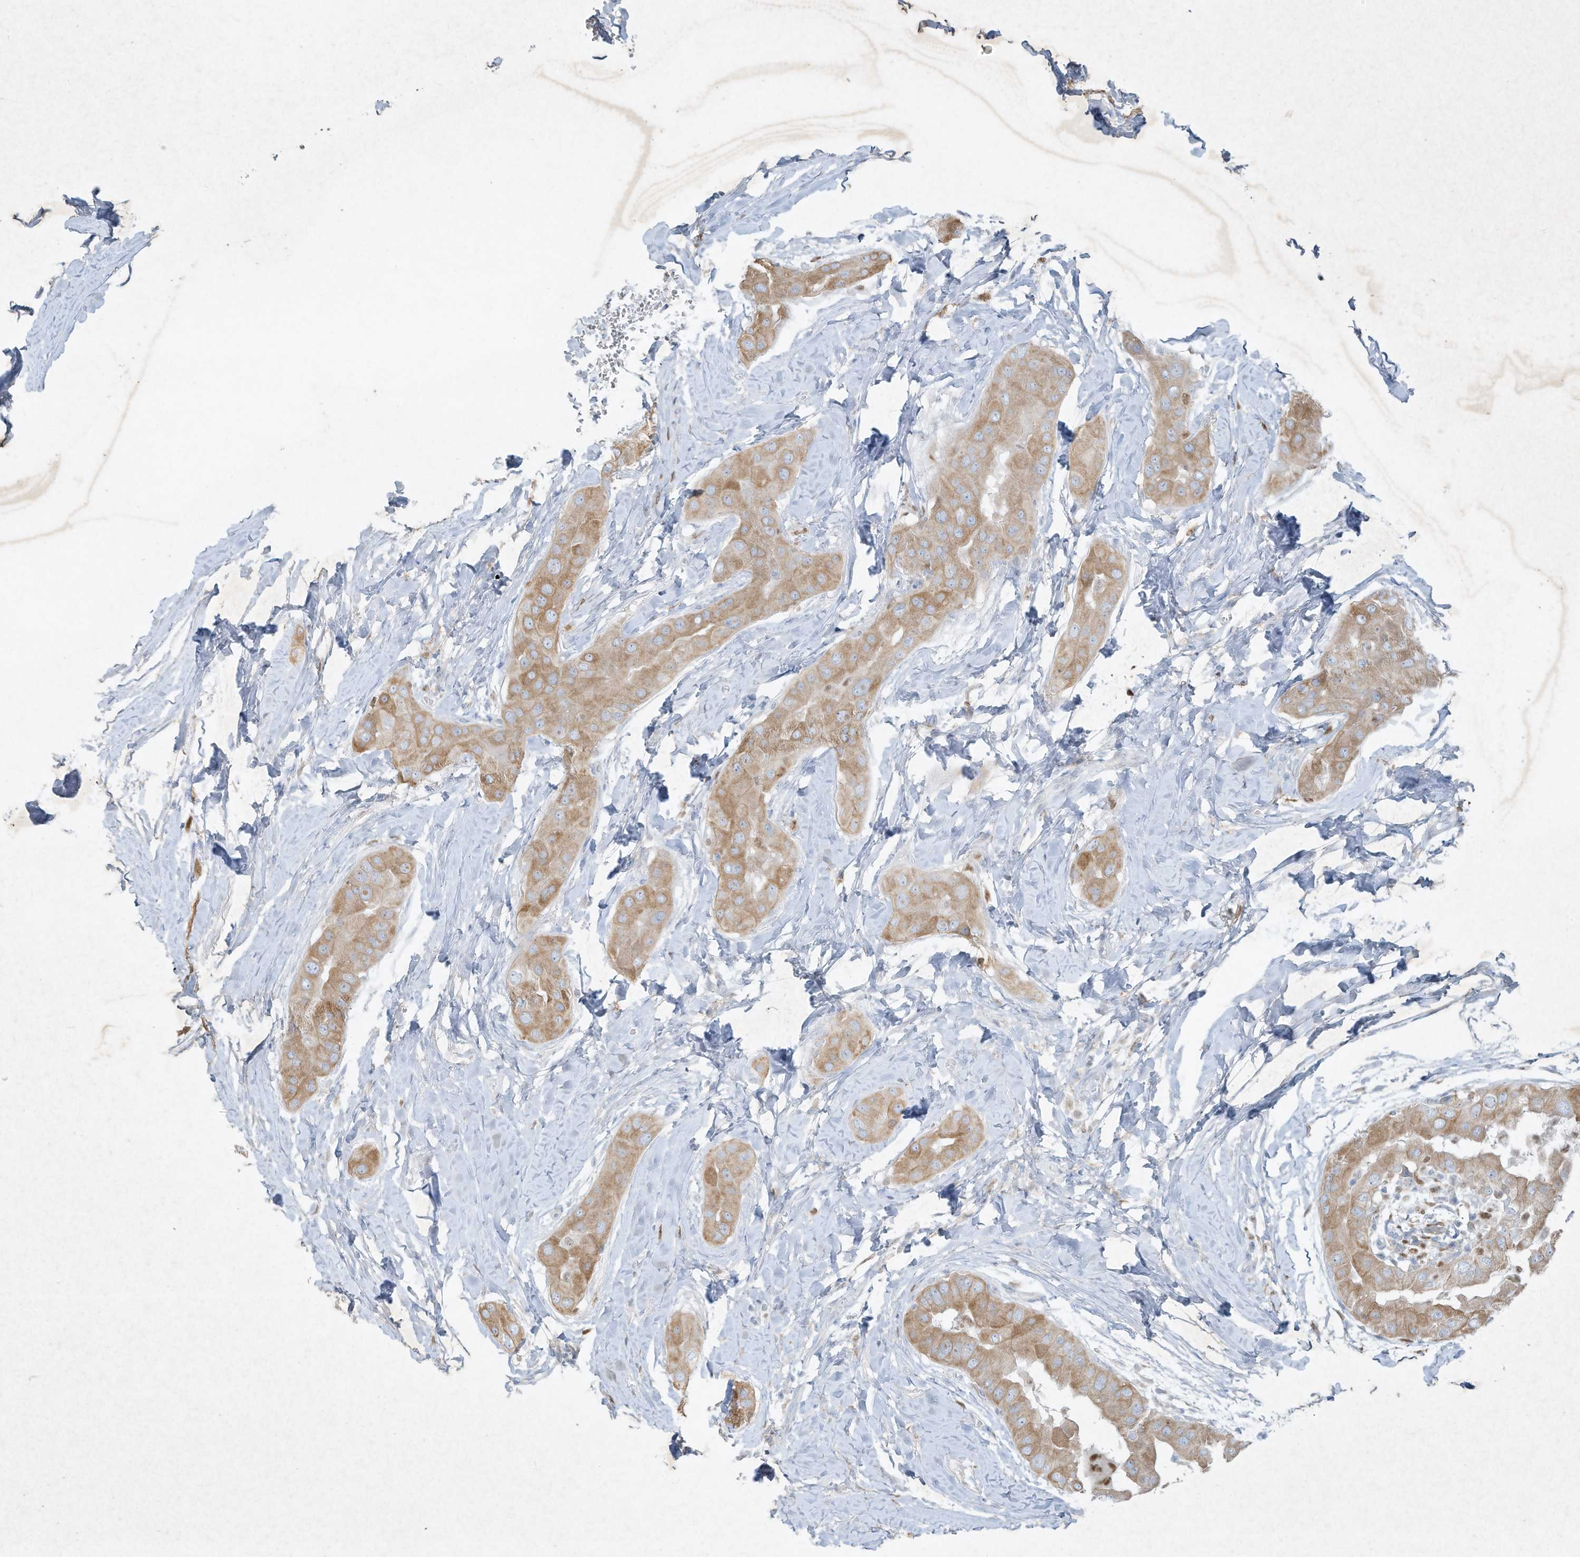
{"staining": {"intensity": "moderate", "quantity": ">75%", "location": "cytoplasmic/membranous"}, "tissue": "thyroid cancer", "cell_type": "Tumor cells", "image_type": "cancer", "snomed": [{"axis": "morphology", "description": "Papillary adenocarcinoma, NOS"}, {"axis": "topography", "description": "Thyroid gland"}], "caption": "Papillary adenocarcinoma (thyroid) stained with DAB (3,3'-diaminobenzidine) immunohistochemistry (IHC) shows medium levels of moderate cytoplasmic/membranous staining in about >75% of tumor cells.", "gene": "TUBE1", "patient": {"sex": "male", "age": 33}}